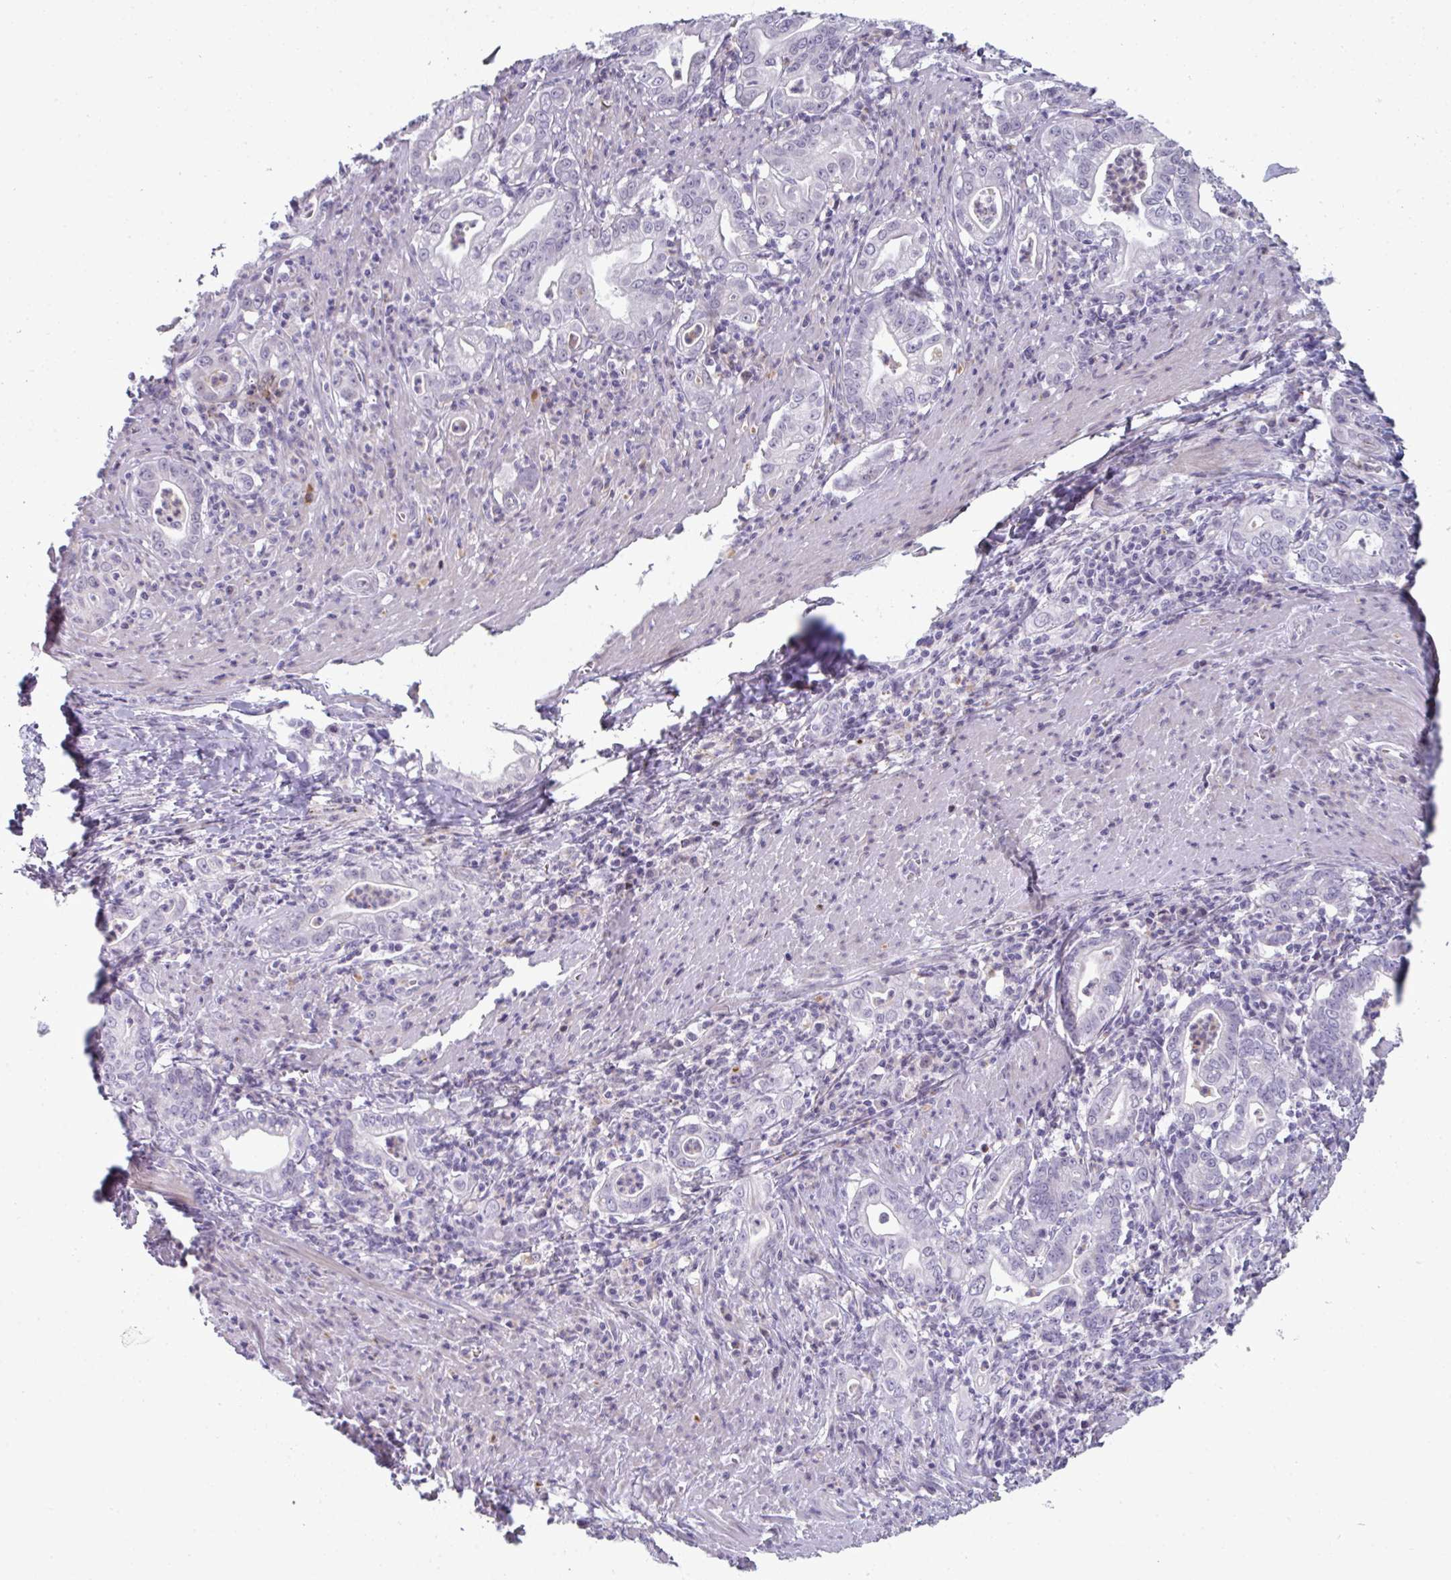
{"staining": {"intensity": "negative", "quantity": "none", "location": "none"}, "tissue": "stomach cancer", "cell_type": "Tumor cells", "image_type": "cancer", "snomed": [{"axis": "morphology", "description": "Adenocarcinoma, NOS"}, {"axis": "topography", "description": "Stomach, upper"}], "caption": "Immunohistochemistry of stomach adenocarcinoma reveals no staining in tumor cells.", "gene": "A1CF", "patient": {"sex": "female", "age": 79}}